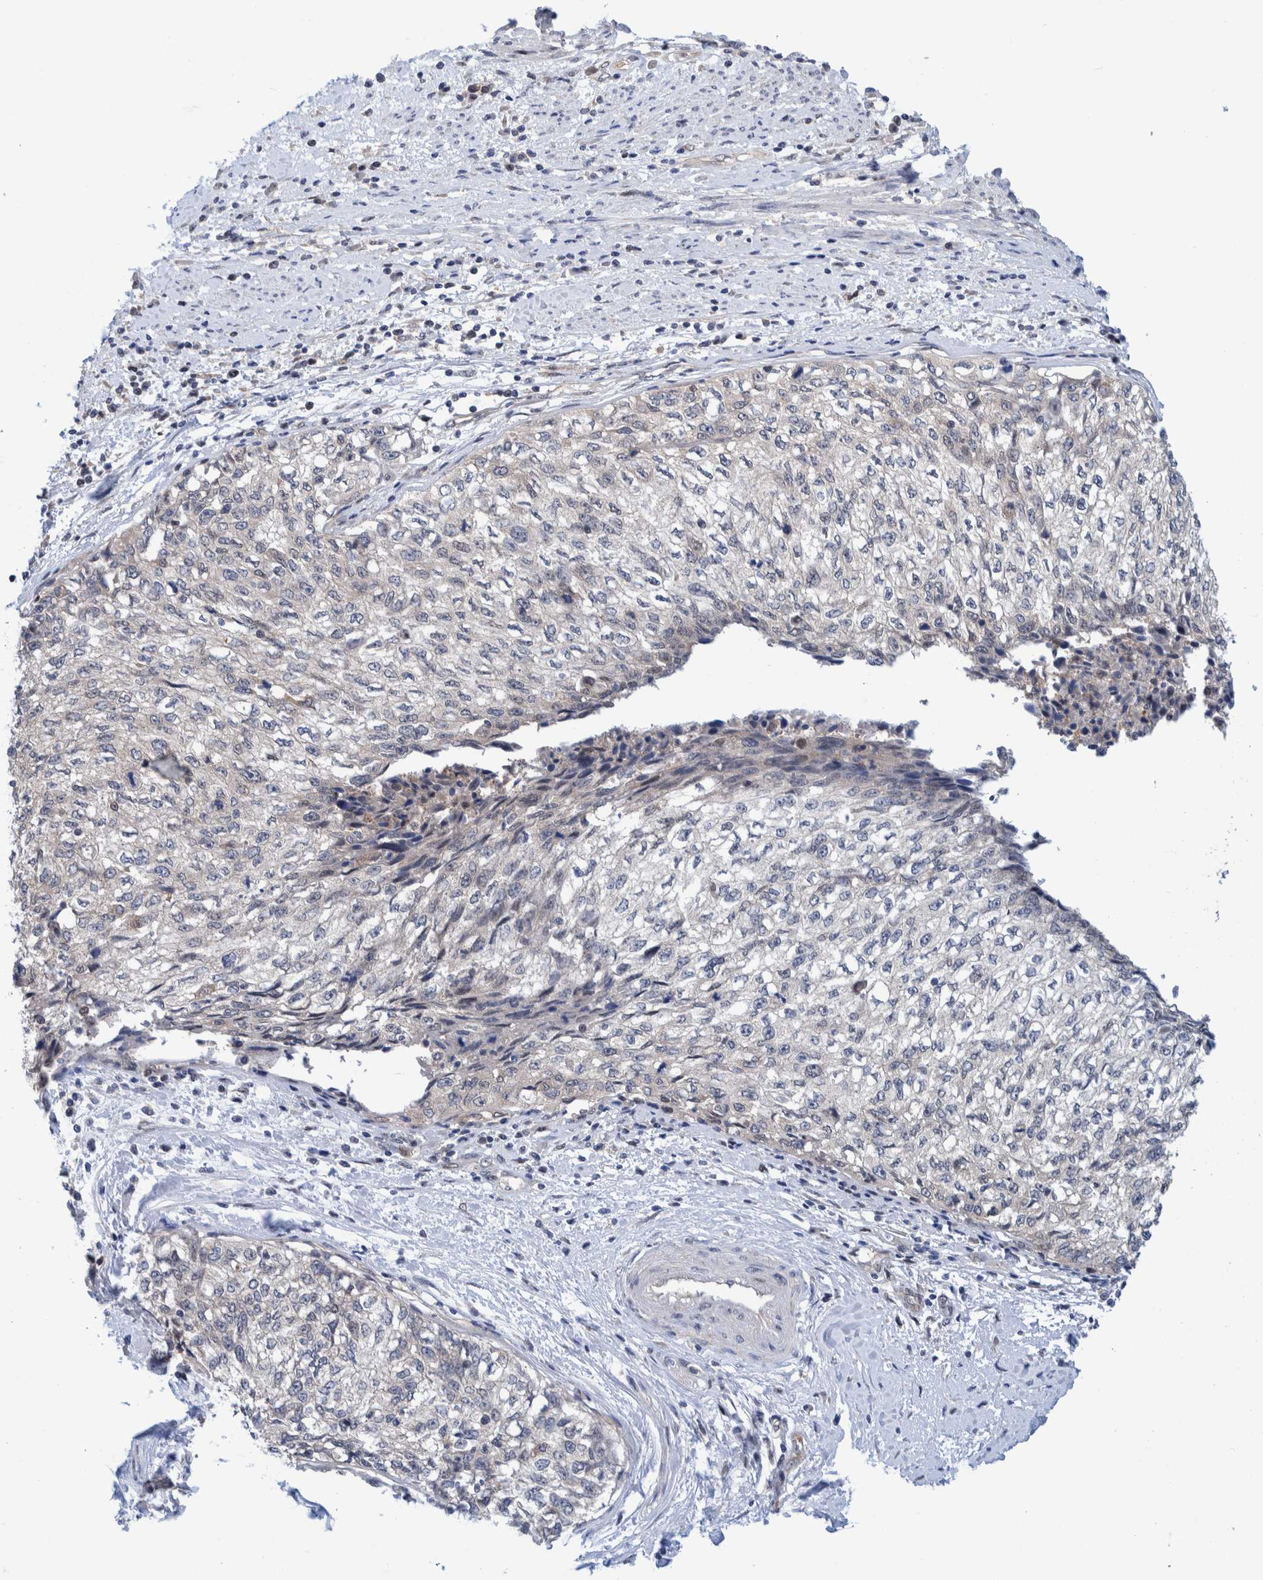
{"staining": {"intensity": "negative", "quantity": "none", "location": "none"}, "tissue": "cervical cancer", "cell_type": "Tumor cells", "image_type": "cancer", "snomed": [{"axis": "morphology", "description": "Squamous cell carcinoma, NOS"}, {"axis": "topography", "description": "Cervix"}], "caption": "Immunohistochemistry (IHC) histopathology image of neoplastic tissue: squamous cell carcinoma (cervical) stained with DAB (3,3'-diaminobenzidine) reveals no significant protein positivity in tumor cells.", "gene": "PFAS", "patient": {"sex": "female", "age": 57}}